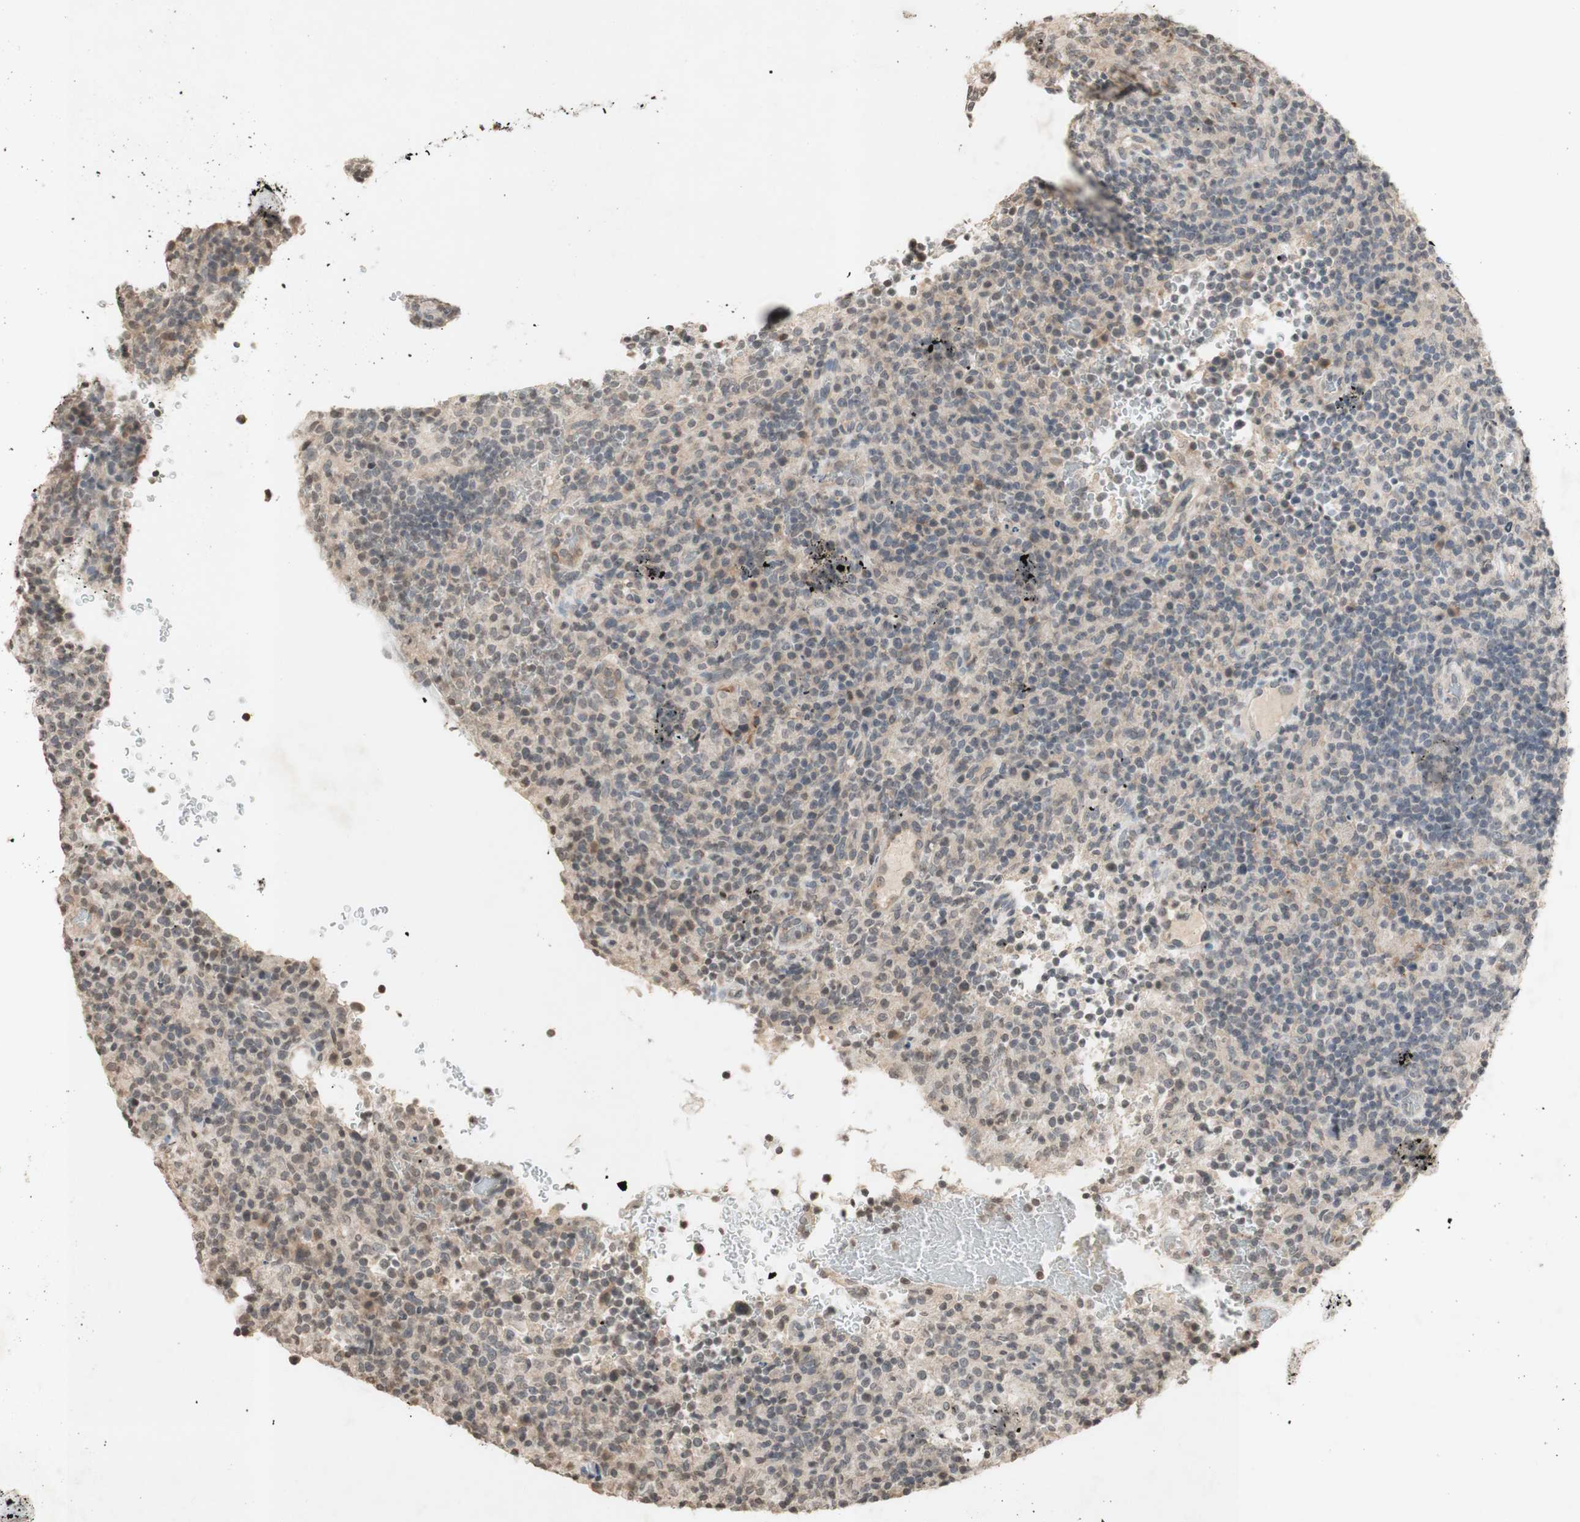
{"staining": {"intensity": "negative", "quantity": "none", "location": "none"}, "tissue": "lymphoma", "cell_type": "Tumor cells", "image_type": "cancer", "snomed": [{"axis": "morphology", "description": "Malignant lymphoma, non-Hodgkin's type, High grade"}, {"axis": "topography", "description": "Lymph node"}], "caption": "The histopathology image displays no significant expression in tumor cells of lymphoma.", "gene": "GLI1", "patient": {"sex": "female", "age": 76}}